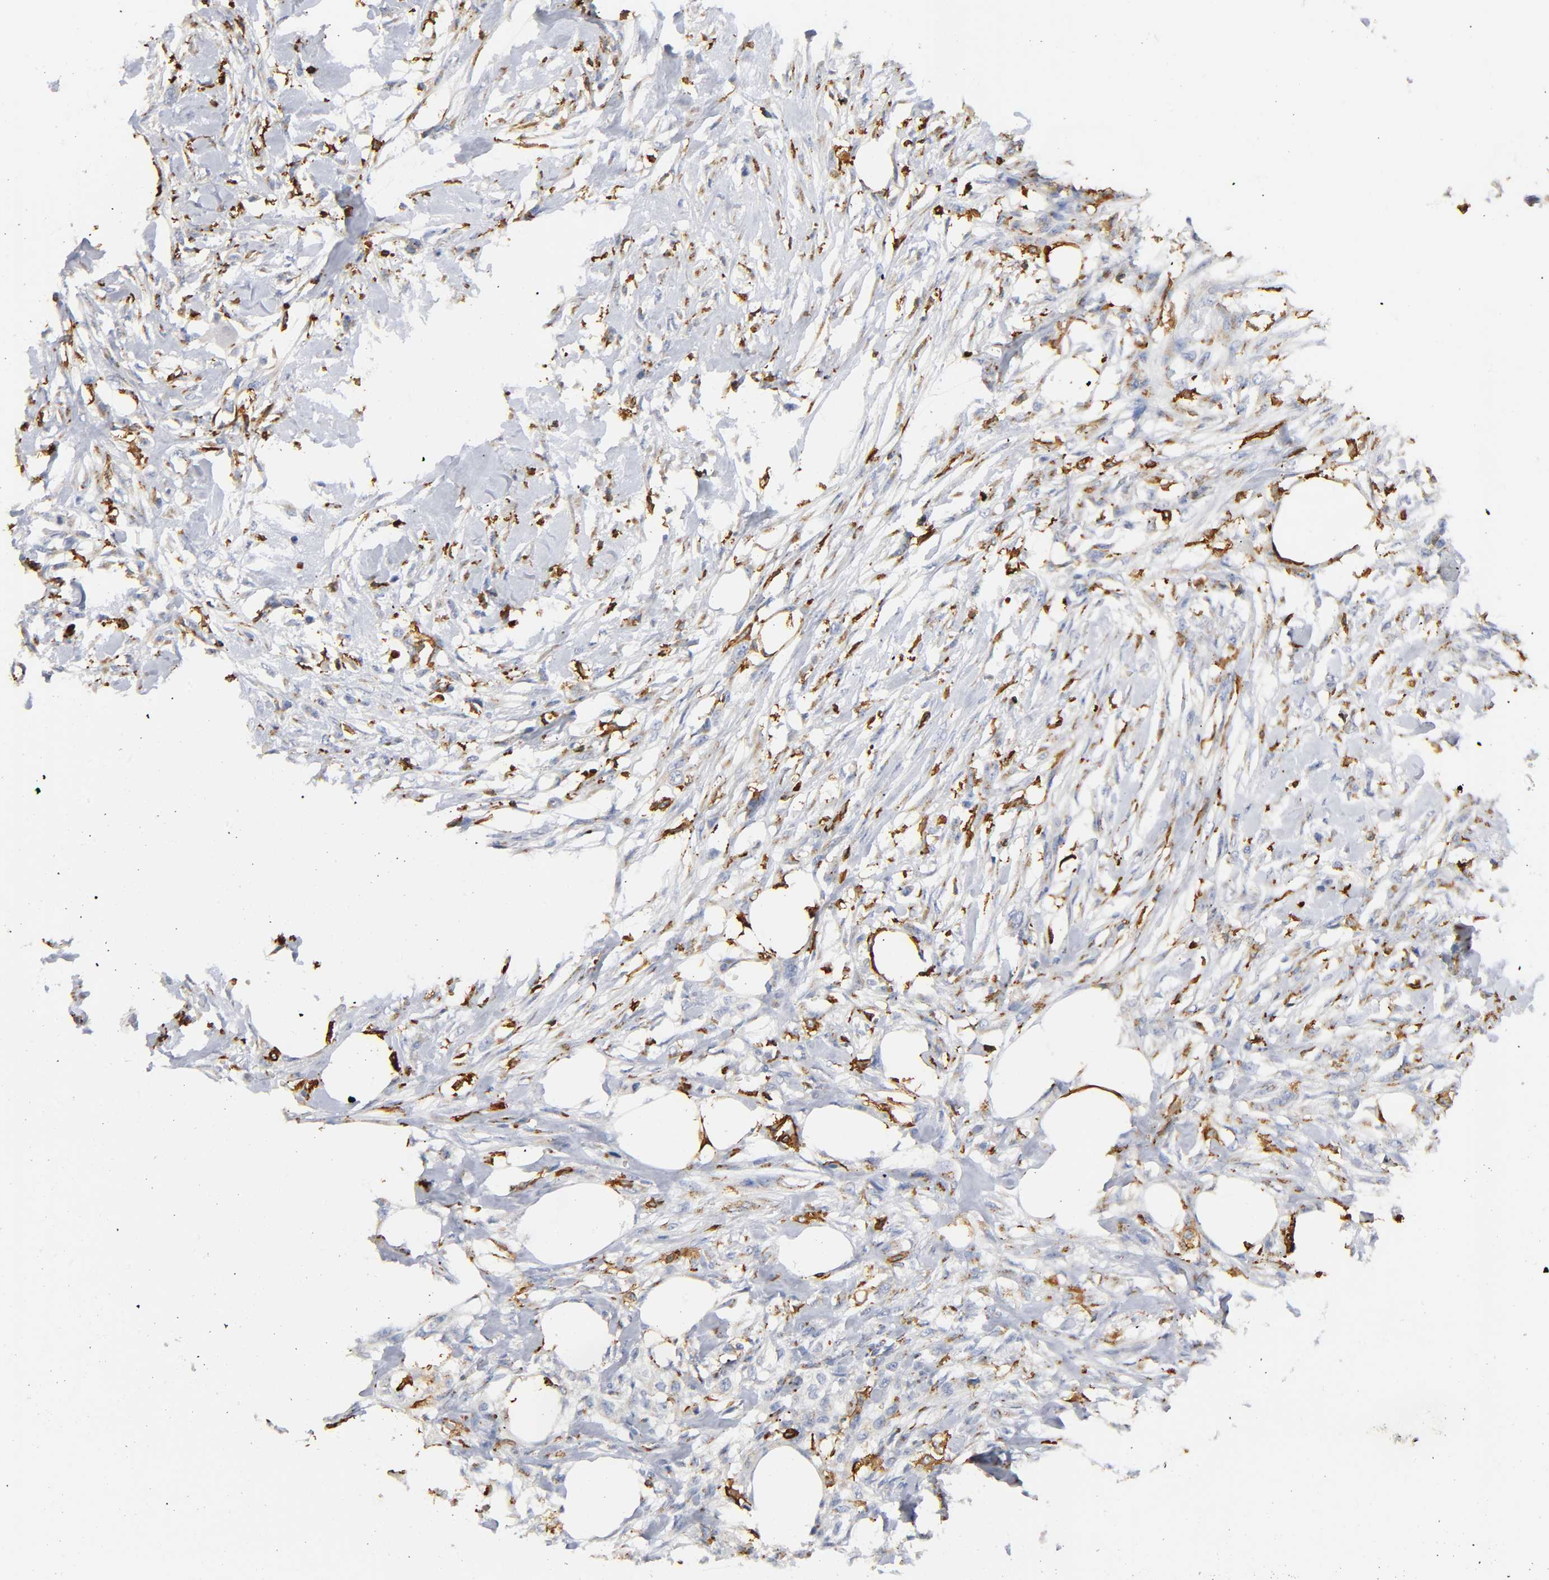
{"staining": {"intensity": "moderate", "quantity": "25%-75%", "location": "cytoplasmic/membranous"}, "tissue": "skin cancer", "cell_type": "Tumor cells", "image_type": "cancer", "snomed": [{"axis": "morphology", "description": "Normal tissue, NOS"}, {"axis": "morphology", "description": "Squamous cell carcinoma, NOS"}, {"axis": "topography", "description": "Skin"}], "caption": "Skin cancer (squamous cell carcinoma) tissue reveals moderate cytoplasmic/membranous positivity in about 25%-75% of tumor cells The protein of interest is shown in brown color, while the nuclei are stained blue.", "gene": "CAPN10", "patient": {"sex": "female", "age": 59}}